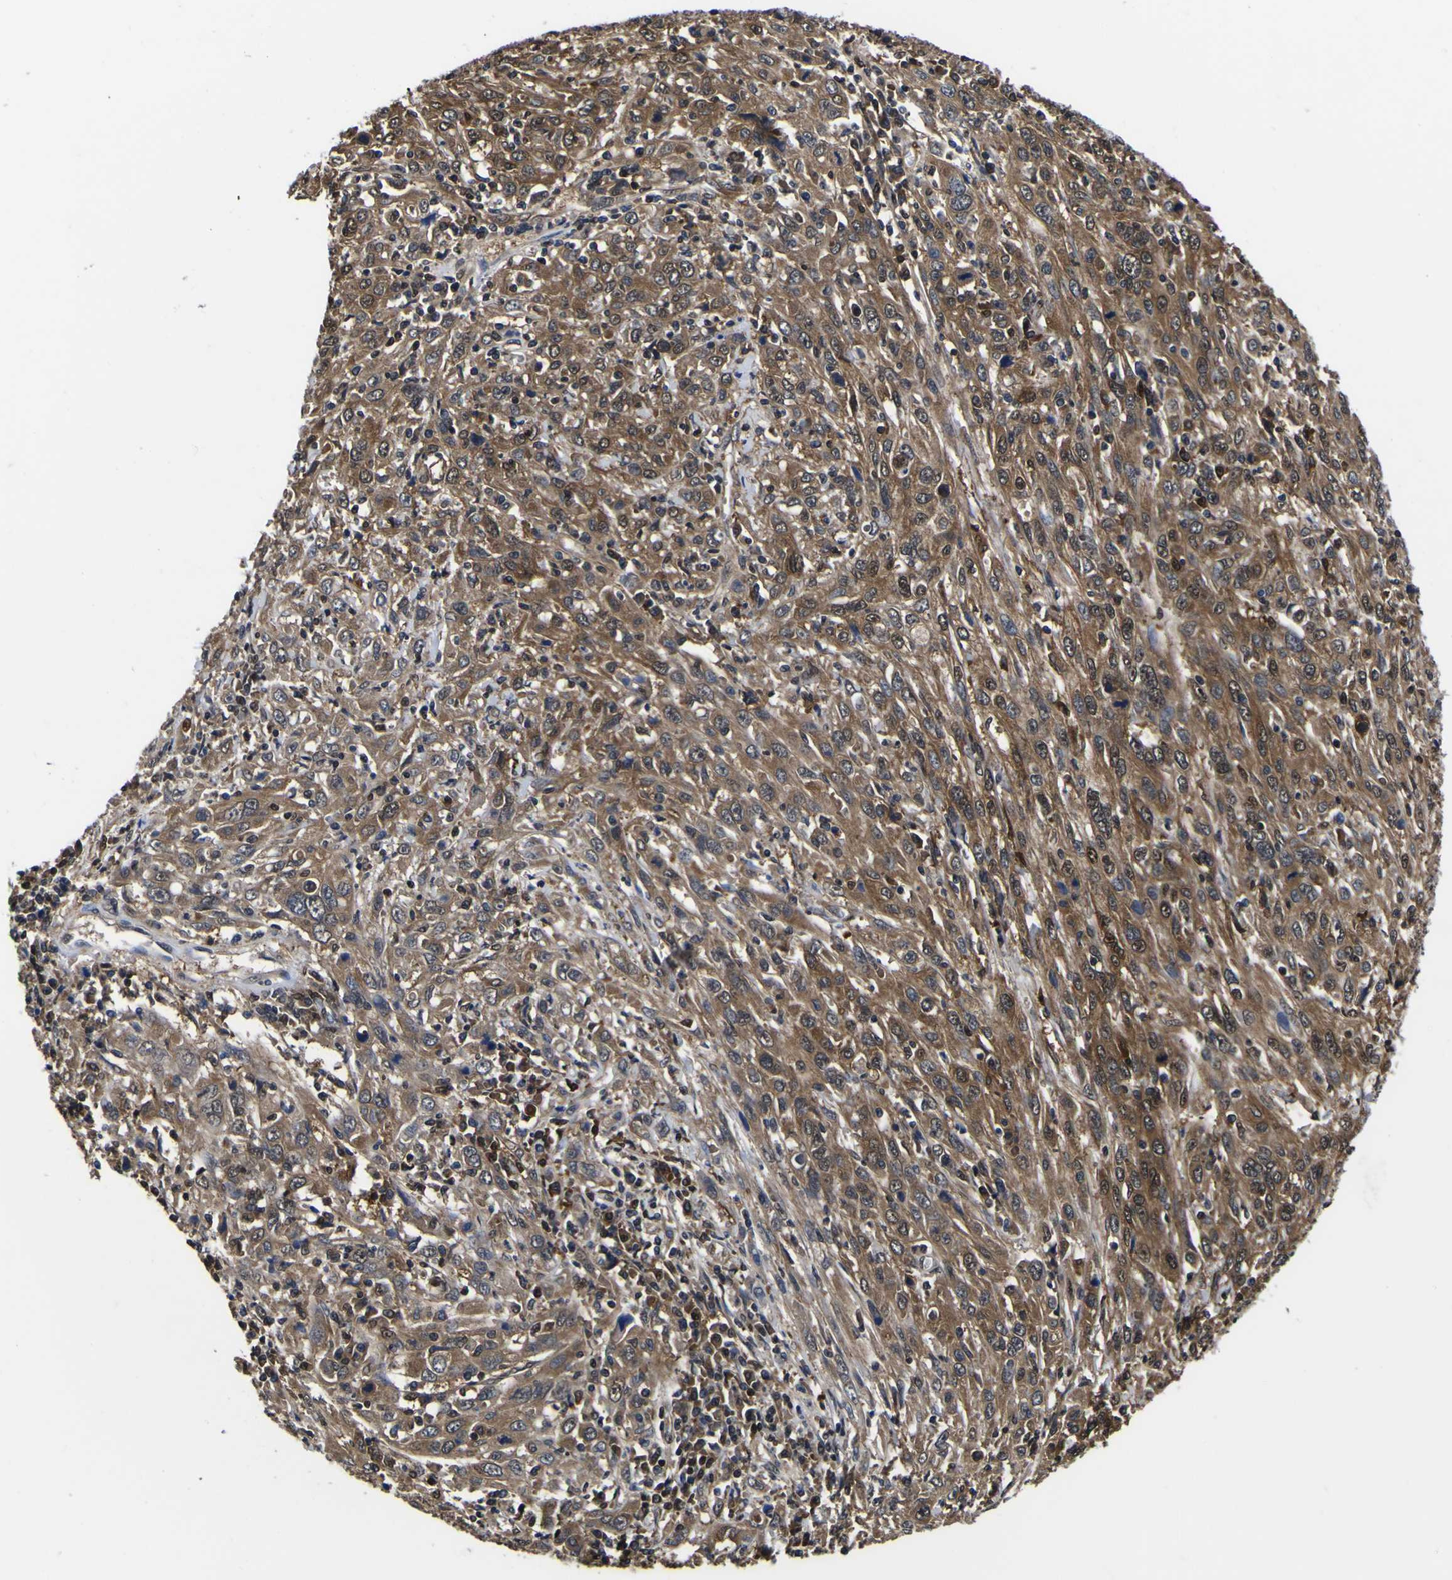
{"staining": {"intensity": "moderate", "quantity": ">75%", "location": "cytoplasmic/membranous,nuclear"}, "tissue": "cervical cancer", "cell_type": "Tumor cells", "image_type": "cancer", "snomed": [{"axis": "morphology", "description": "Squamous cell carcinoma, NOS"}, {"axis": "topography", "description": "Cervix"}], "caption": "Immunohistochemical staining of human squamous cell carcinoma (cervical) displays medium levels of moderate cytoplasmic/membranous and nuclear protein positivity in about >75% of tumor cells.", "gene": "FAM110B", "patient": {"sex": "female", "age": 46}}